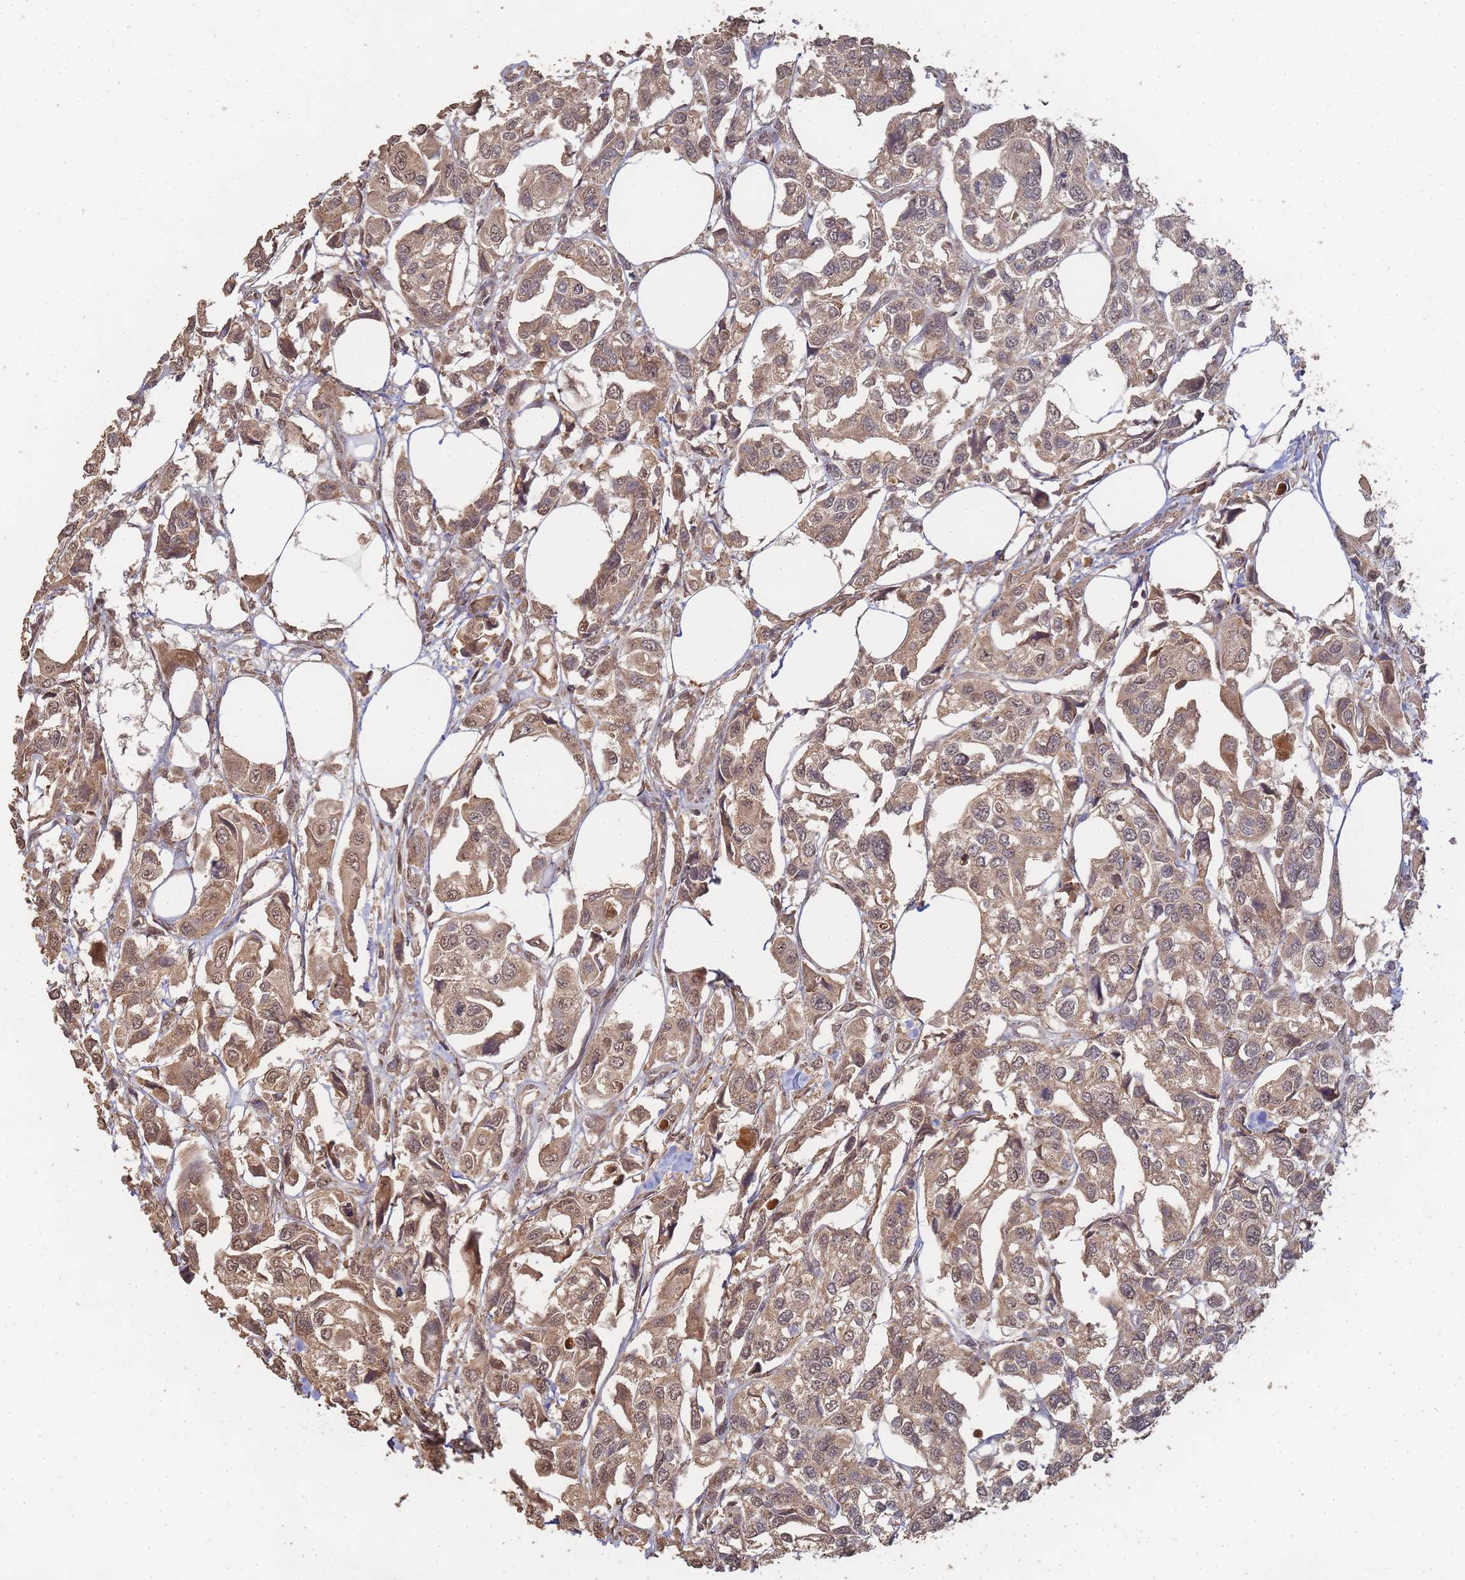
{"staining": {"intensity": "moderate", "quantity": ">75%", "location": "cytoplasmic/membranous,nuclear"}, "tissue": "urothelial cancer", "cell_type": "Tumor cells", "image_type": "cancer", "snomed": [{"axis": "morphology", "description": "Urothelial carcinoma, High grade"}, {"axis": "topography", "description": "Urinary bladder"}], "caption": "A brown stain shows moderate cytoplasmic/membranous and nuclear staining of a protein in human urothelial carcinoma (high-grade) tumor cells.", "gene": "ALKBH1", "patient": {"sex": "male", "age": 67}}